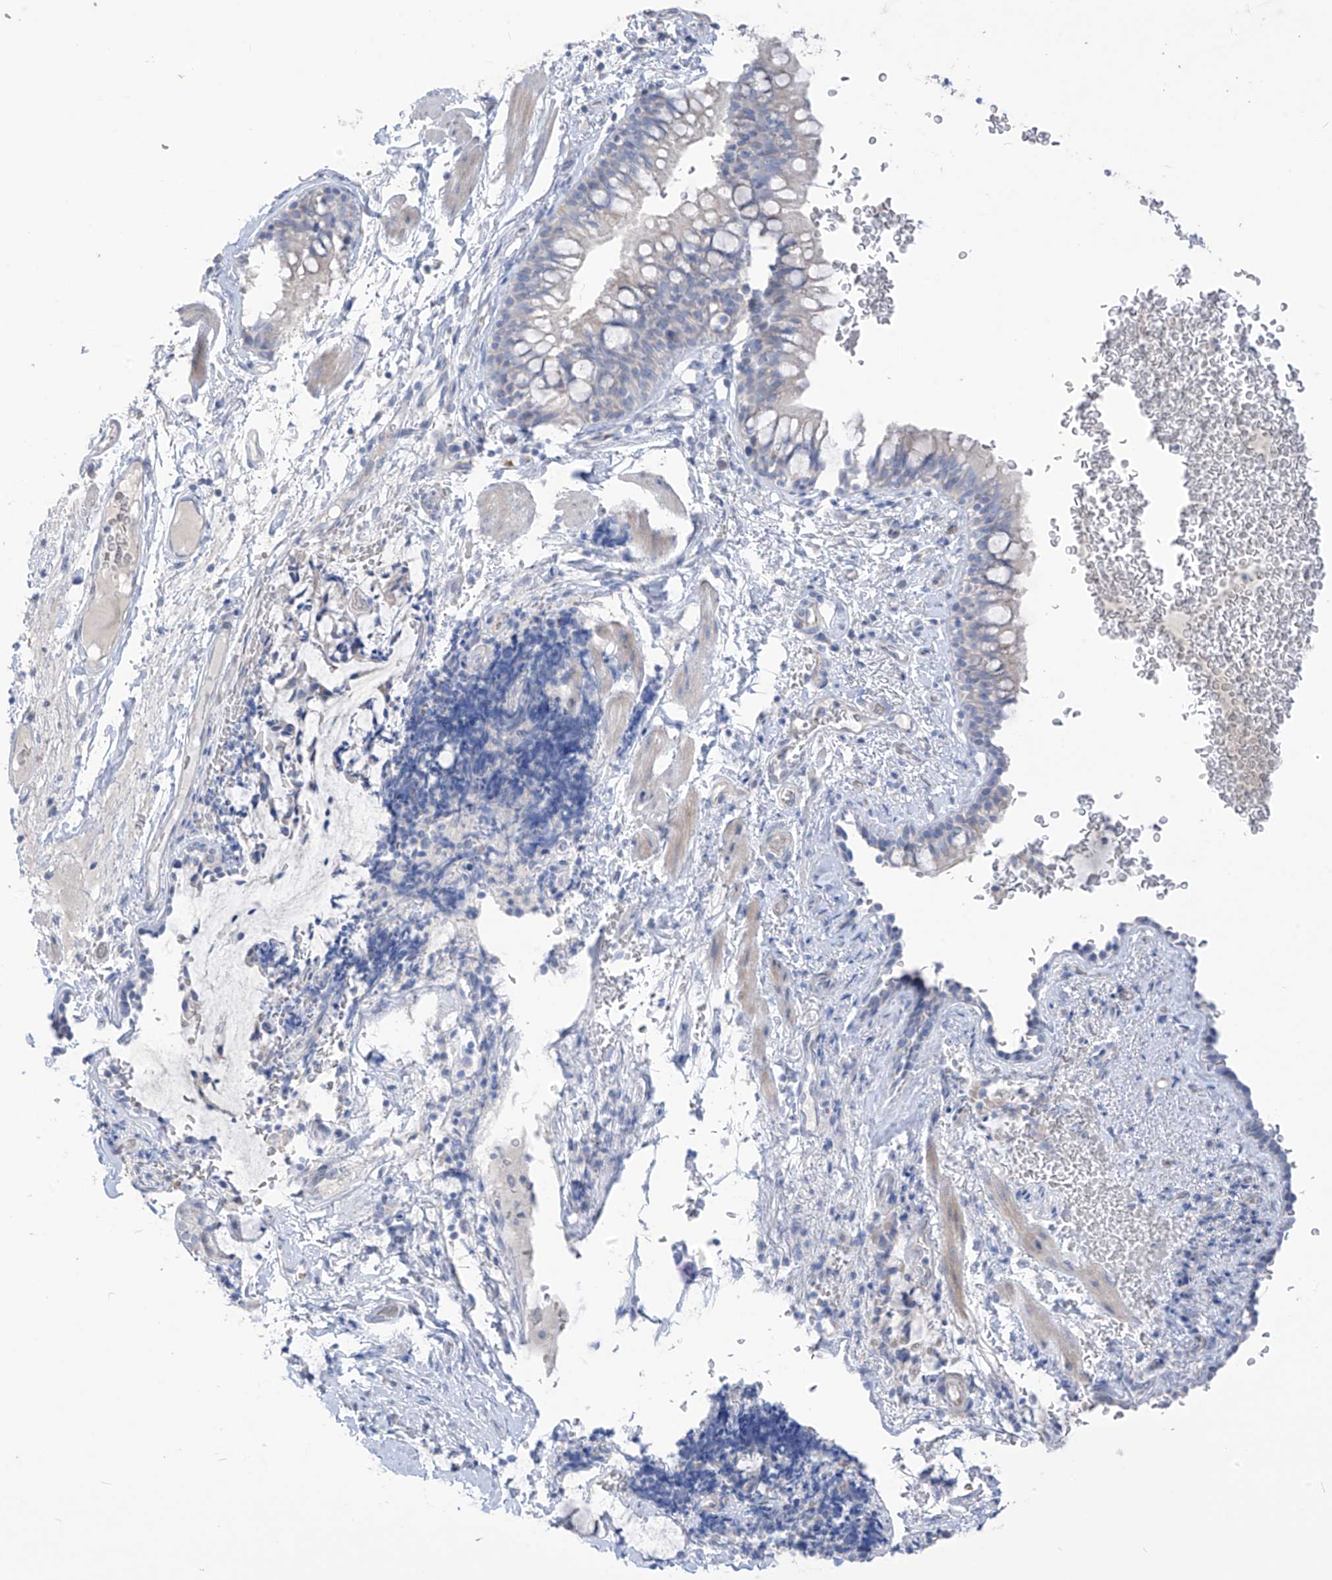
{"staining": {"intensity": "negative", "quantity": "none", "location": "none"}, "tissue": "bronchus", "cell_type": "Respiratory epithelial cells", "image_type": "normal", "snomed": [{"axis": "morphology", "description": "Normal tissue, NOS"}, {"axis": "topography", "description": "Cartilage tissue"}, {"axis": "topography", "description": "Bronchus"}], "caption": "This is a histopathology image of immunohistochemistry (IHC) staining of normal bronchus, which shows no staining in respiratory epithelial cells.", "gene": "ASPRV1", "patient": {"sex": "female", "age": 36}}